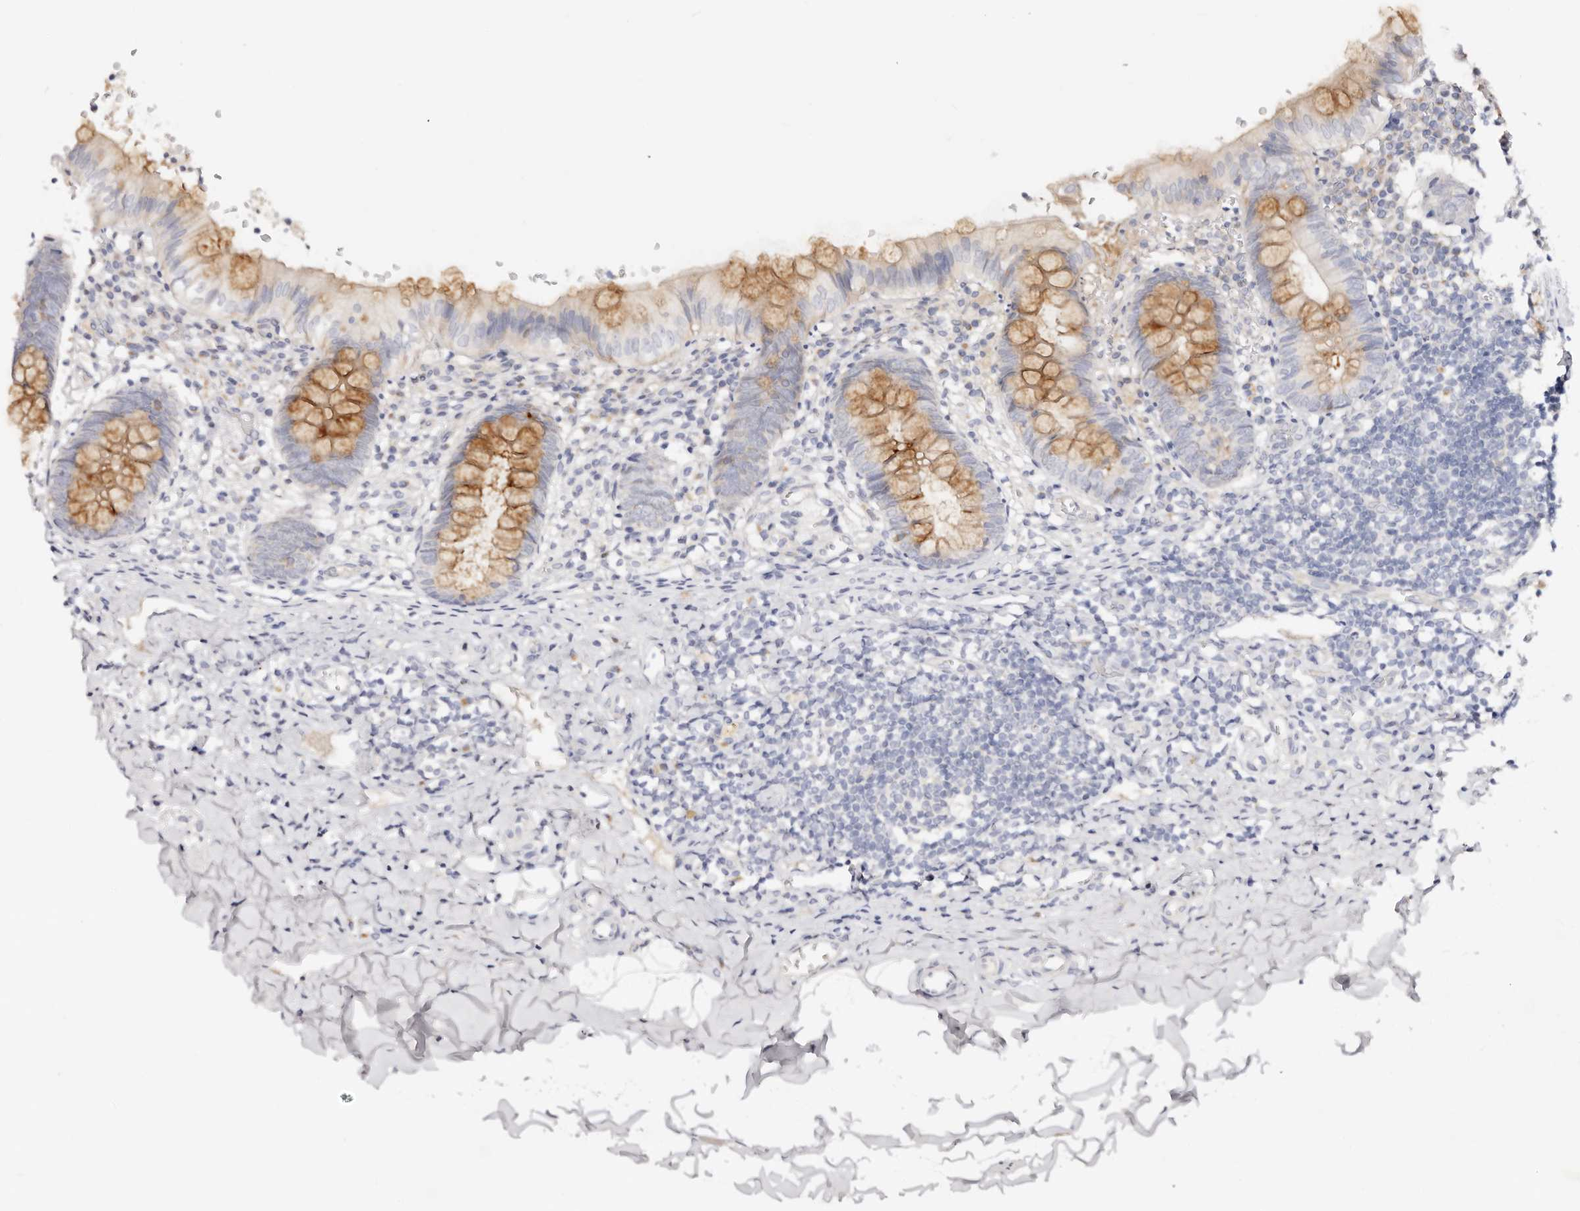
{"staining": {"intensity": "strong", "quantity": "<25%", "location": "cytoplasmic/membranous"}, "tissue": "appendix", "cell_type": "Glandular cells", "image_type": "normal", "snomed": [{"axis": "morphology", "description": "Normal tissue, NOS"}, {"axis": "topography", "description": "Appendix"}], "caption": "This histopathology image reveals immunohistochemistry (IHC) staining of normal human appendix, with medium strong cytoplasmic/membranous staining in approximately <25% of glandular cells.", "gene": "DNASE1", "patient": {"sex": "male", "age": 8}}